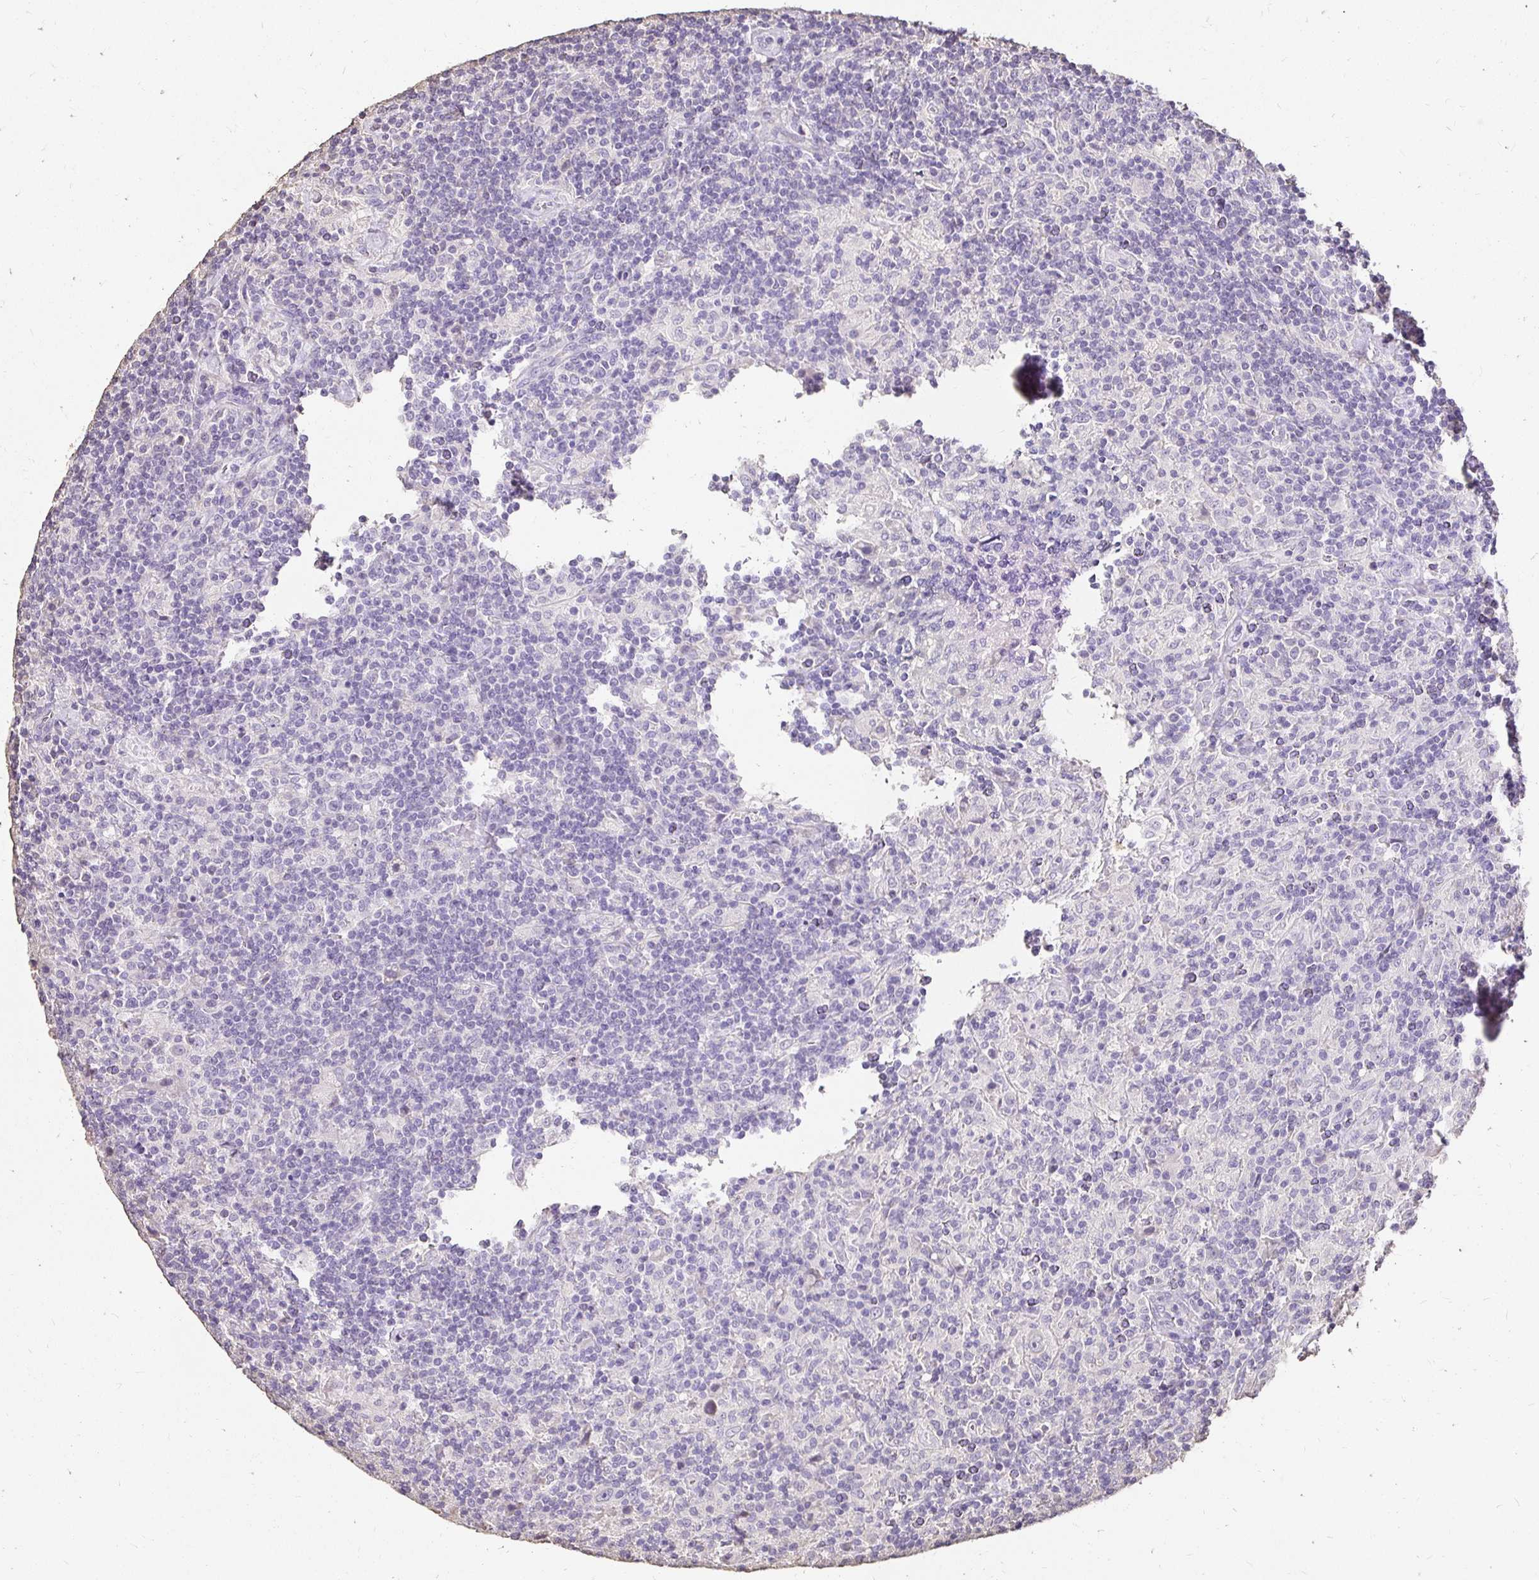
{"staining": {"intensity": "negative", "quantity": "none", "location": "none"}, "tissue": "lymphoma", "cell_type": "Tumor cells", "image_type": "cancer", "snomed": [{"axis": "morphology", "description": "Hodgkin's disease, NOS"}, {"axis": "topography", "description": "Lymph node"}], "caption": "IHC of Hodgkin's disease displays no expression in tumor cells. (DAB (3,3'-diaminobenzidine) immunohistochemistry (IHC), high magnification).", "gene": "UGT1A6", "patient": {"sex": "male", "age": 70}}